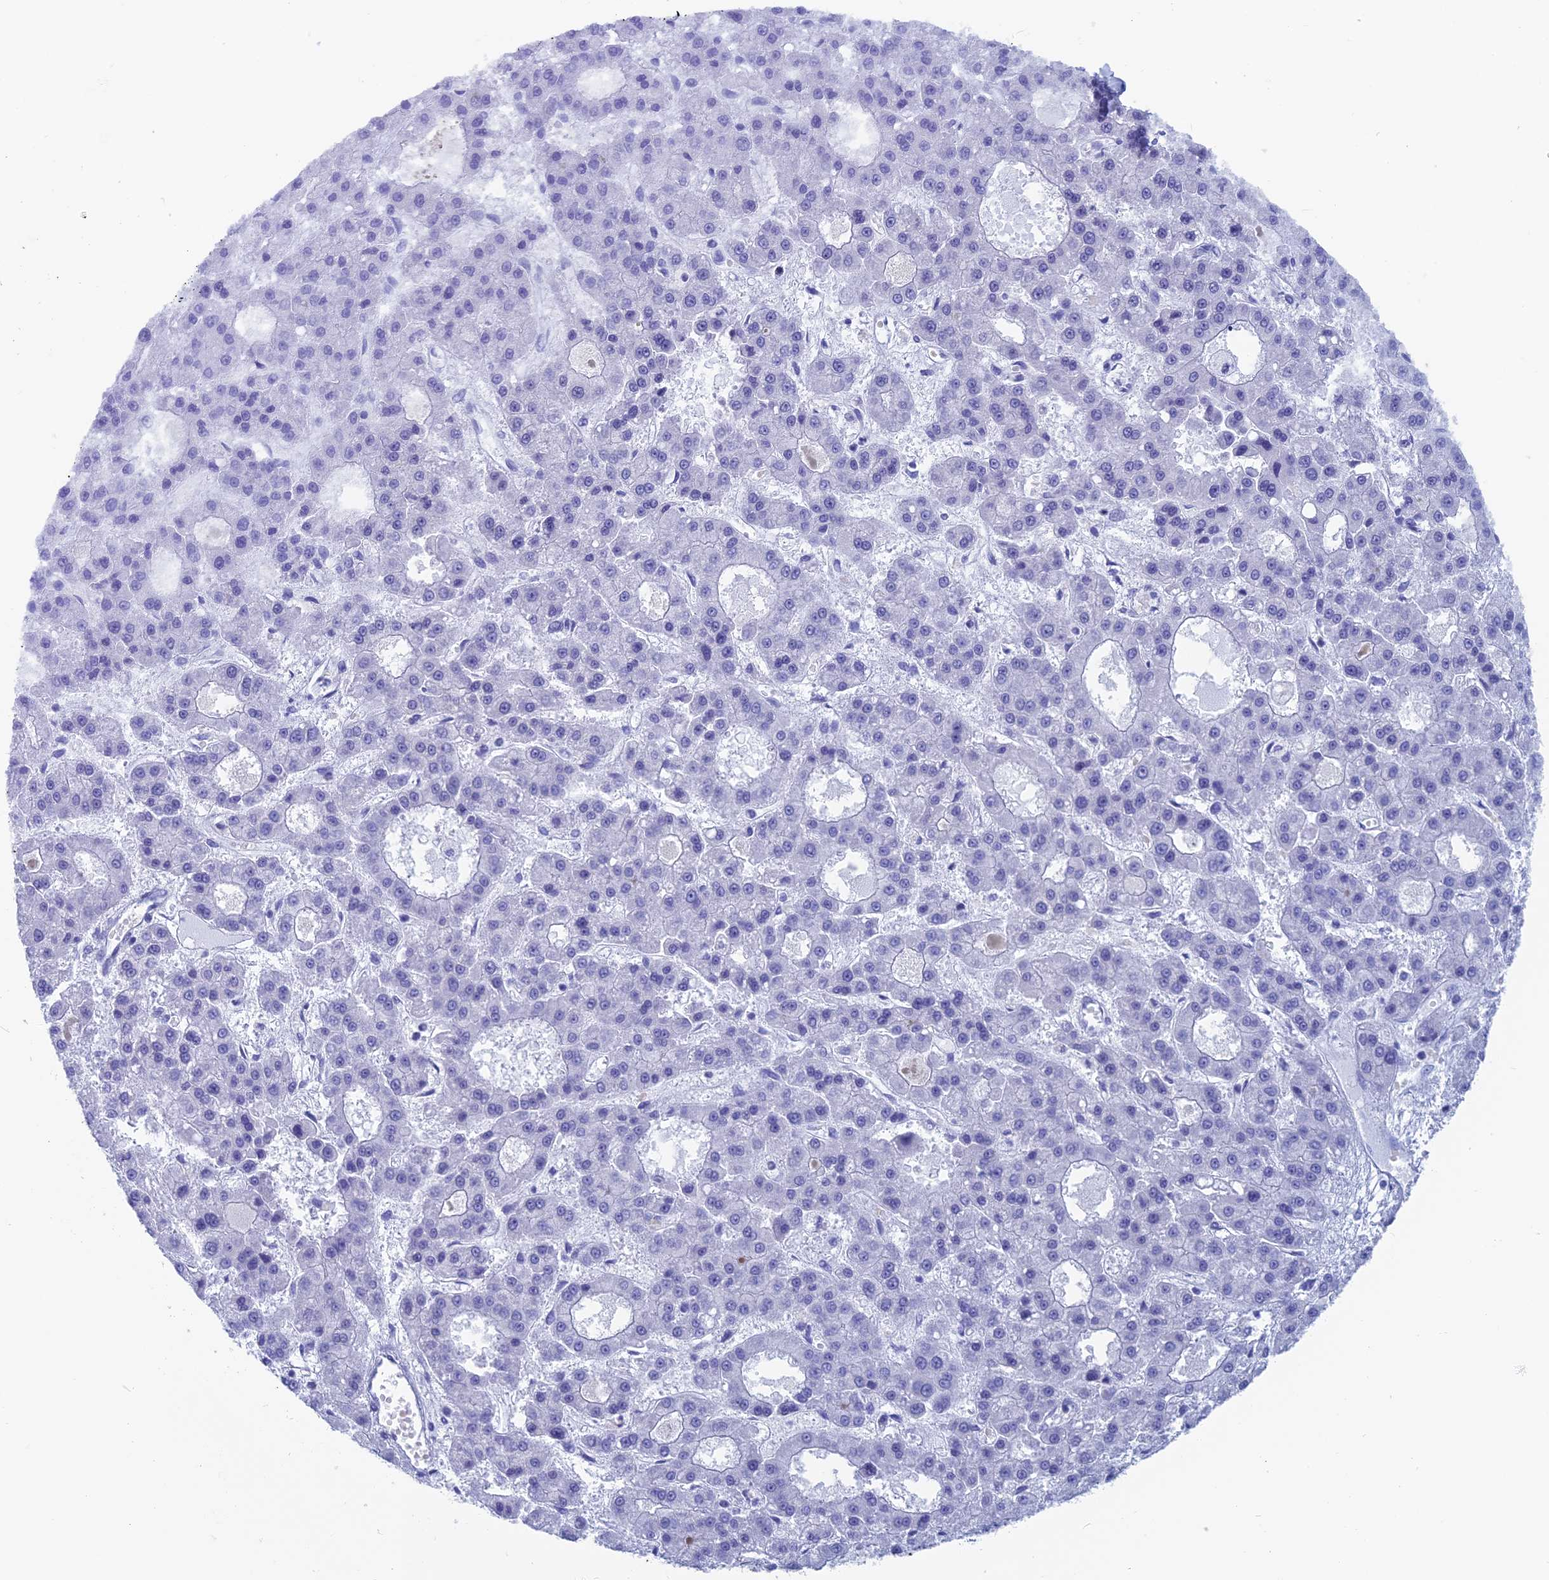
{"staining": {"intensity": "negative", "quantity": "none", "location": "none"}, "tissue": "liver cancer", "cell_type": "Tumor cells", "image_type": "cancer", "snomed": [{"axis": "morphology", "description": "Carcinoma, Hepatocellular, NOS"}, {"axis": "topography", "description": "Liver"}], "caption": "DAB immunohistochemical staining of liver cancer exhibits no significant positivity in tumor cells.", "gene": "CAPS", "patient": {"sex": "male", "age": 70}}